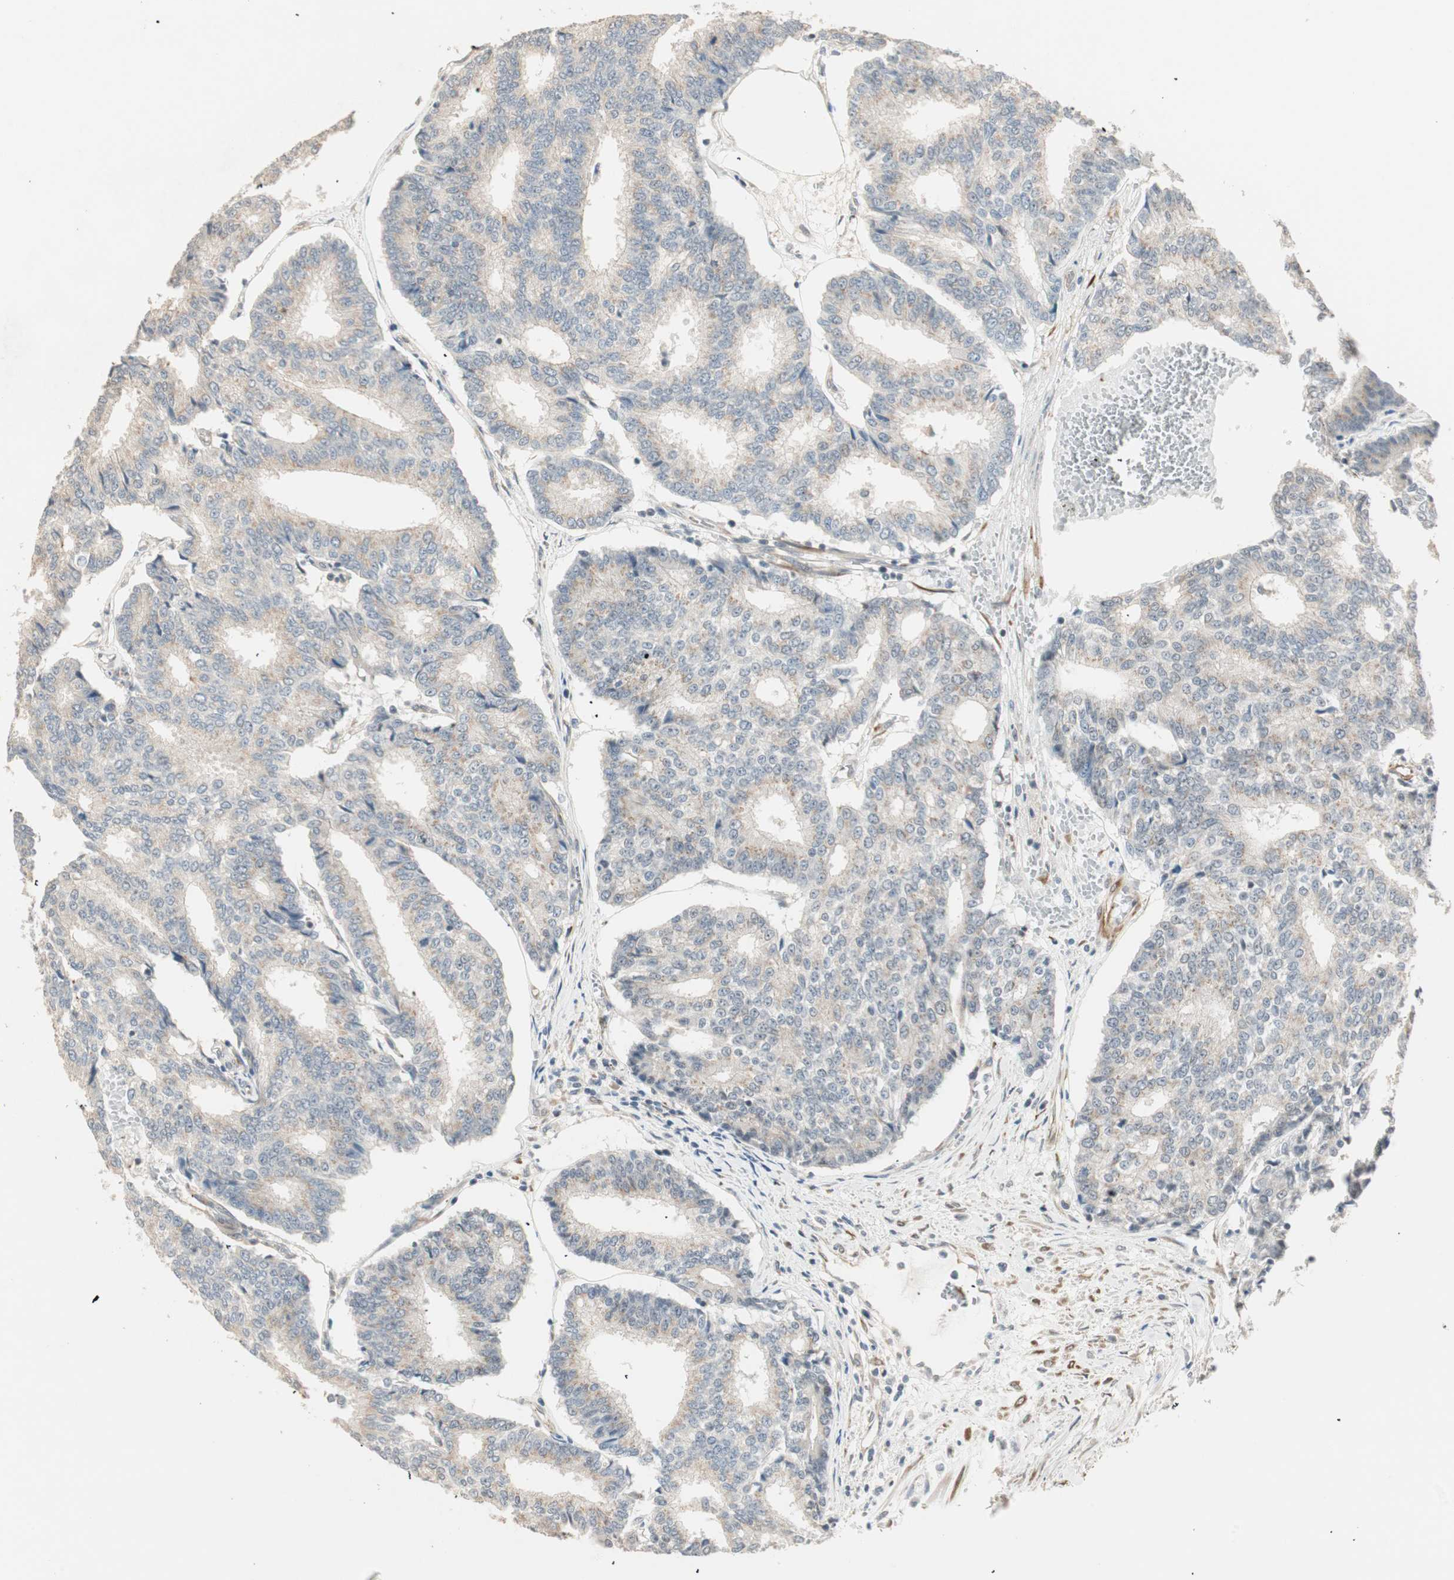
{"staining": {"intensity": "weak", "quantity": "25%-75%", "location": "cytoplasmic/membranous"}, "tissue": "prostate cancer", "cell_type": "Tumor cells", "image_type": "cancer", "snomed": [{"axis": "morphology", "description": "Adenocarcinoma, High grade"}, {"axis": "topography", "description": "Prostate"}], "caption": "Immunohistochemical staining of human prostate adenocarcinoma (high-grade) displays weak cytoplasmic/membranous protein staining in approximately 25%-75% of tumor cells.", "gene": "TASOR", "patient": {"sex": "male", "age": 55}}